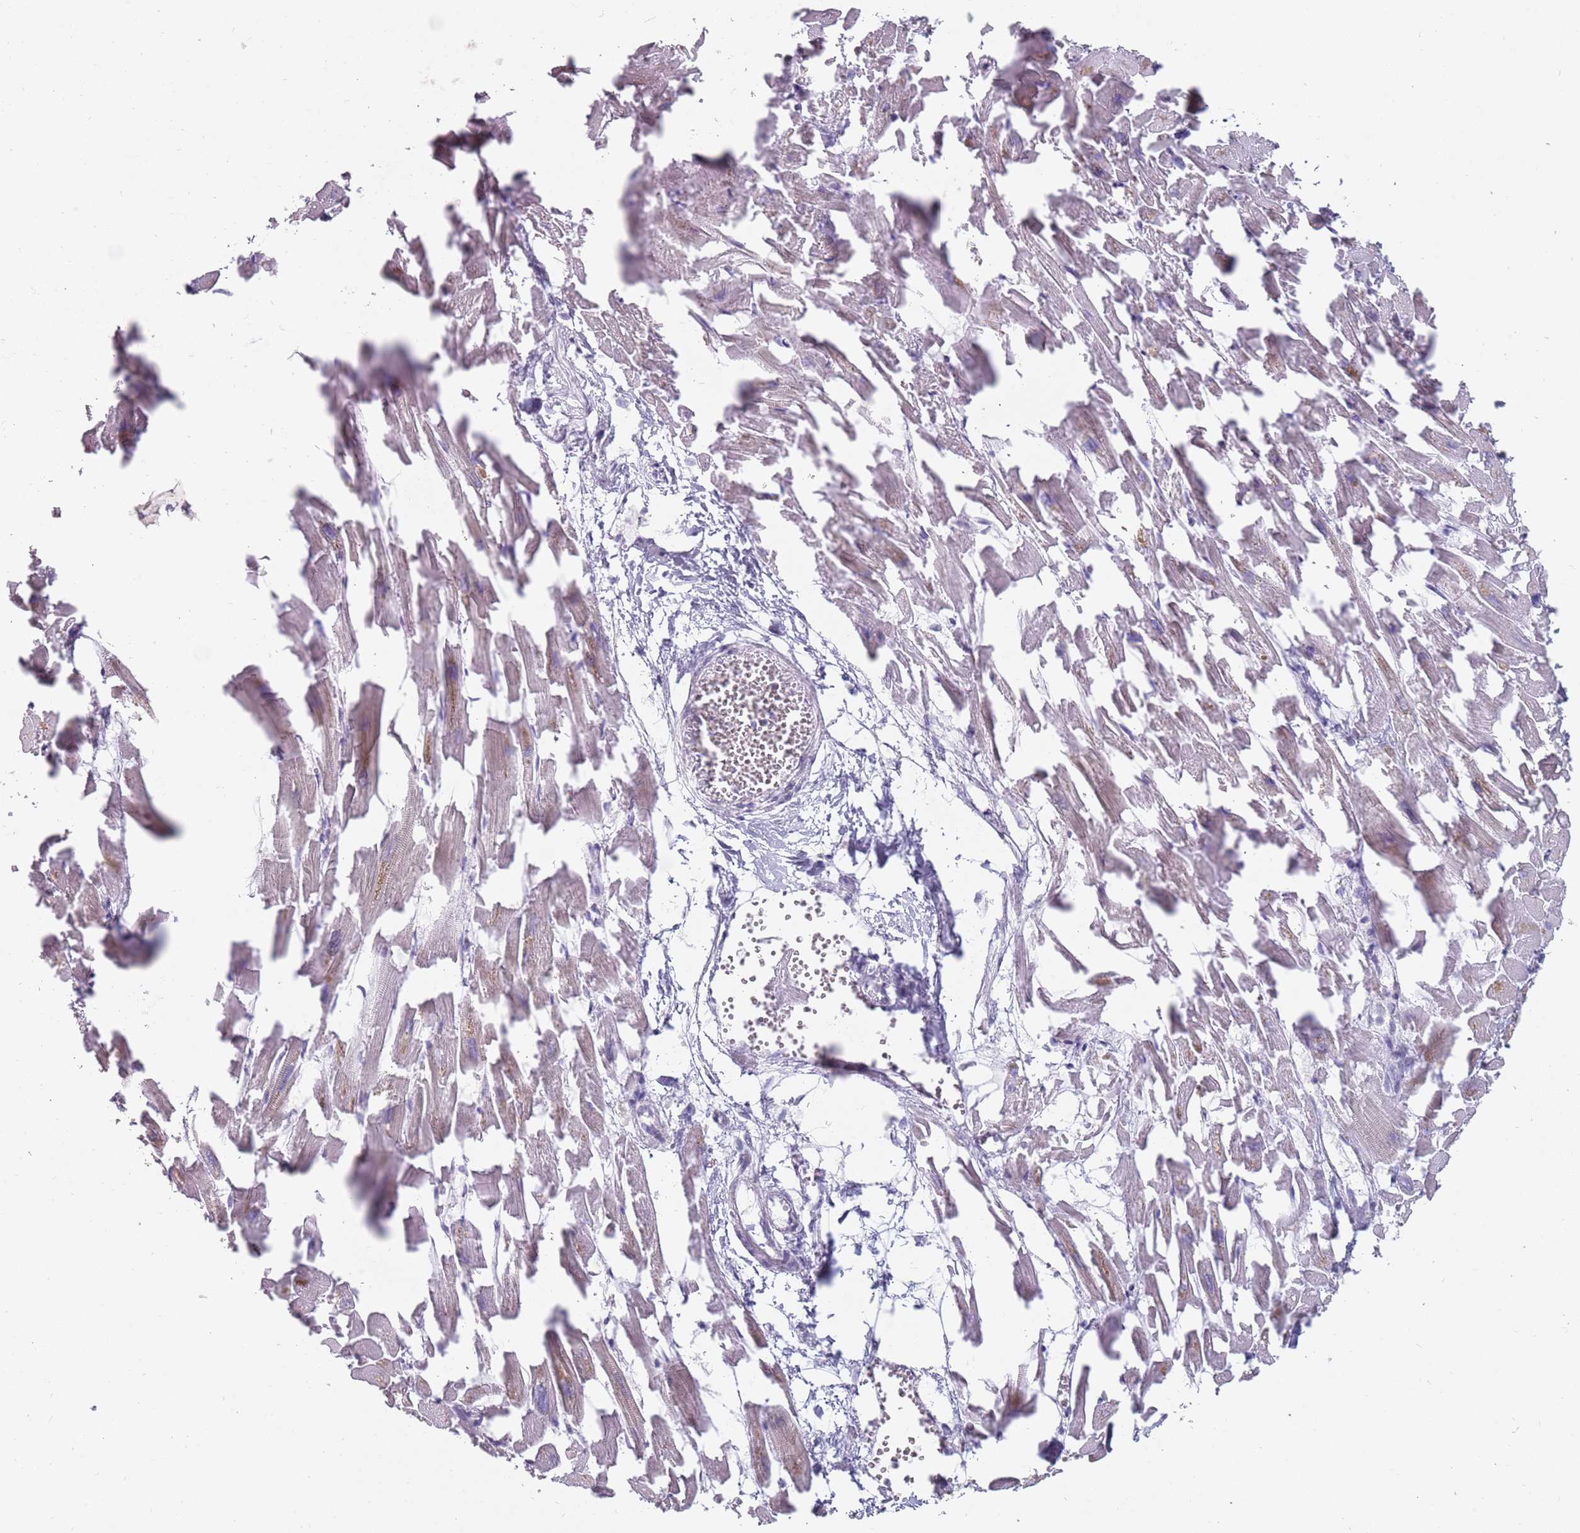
{"staining": {"intensity": "moderate", "quantity": "25%-75%", "location": "cytoplasmic/membranous"}, "tissue": "heart muscle", "cell_type": "Cardiomyocytes", "image_type": "normal", "snomed": [{"axis": "morphology", "description": "Normal tissue, NOS"}, {"axis": "topography", "description": "Heart"}], "caption": "DAB (3,3'-diaminobenzidine) immunohistochemical staining of benign human heart muscle shows moderate cytoplasmic/membranous protein expression in about 25%-75% of cardiomyocytes. (DAB (3,3'-diaminobenzidine) IHC, brown staining for protein, blue staining for nuclei).", "gene": "DDX4", "patient": {"sex": "female", "age": 64}}